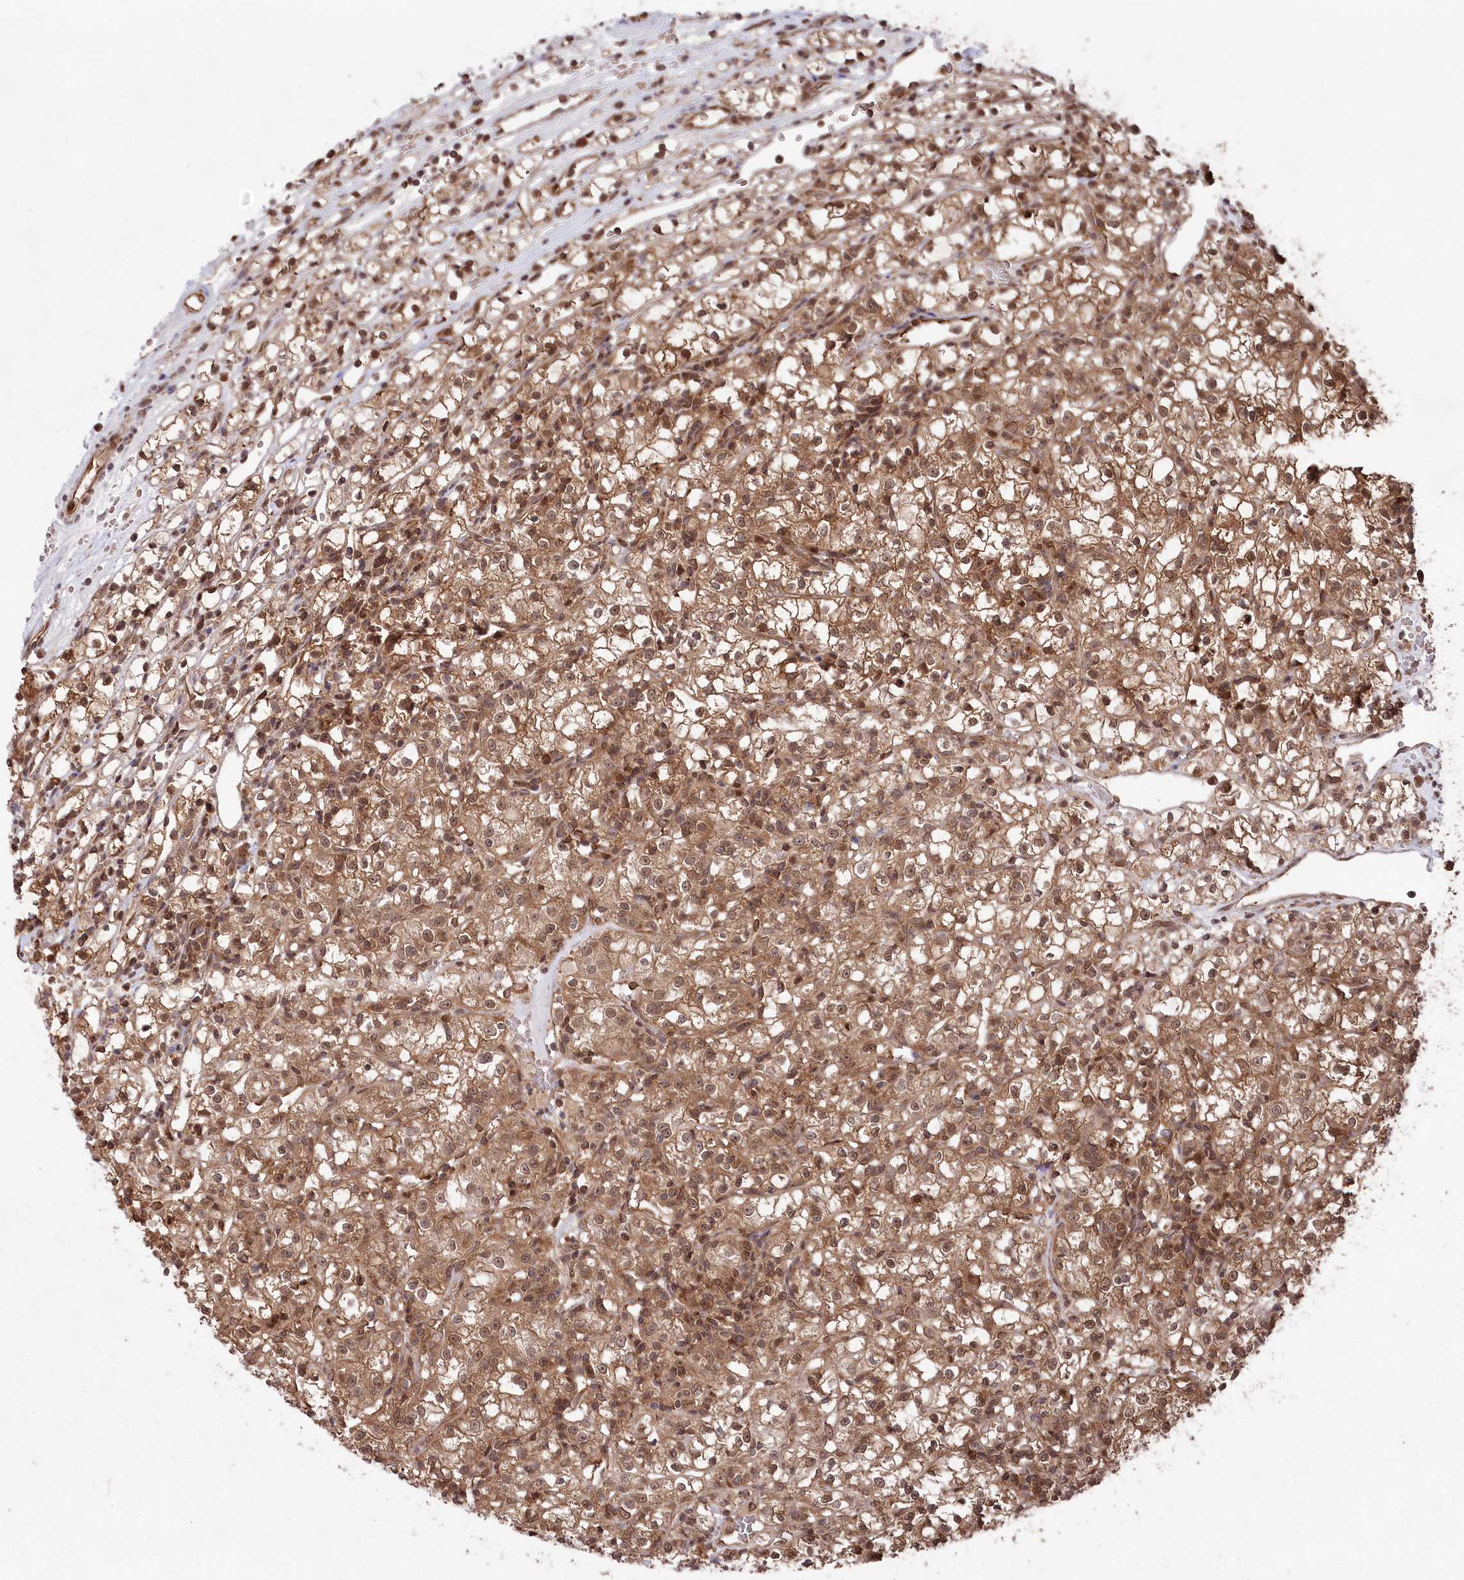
{"staining": {"intensity": "moderate", "quantity": ">75%", "location": "cytoplasmic/membranous,nuclear"}, "tissue": "renal cancer", "cell_type": "Tumor cells", "image_type": "cancer", "snomed": [{"axis": "morphology", "description": "Adenocarcinoma, NOS"}, {"axis": "topography", "description": "Kidney"}], "caption": "Human adenocarcinoma (renal) stained with a protein marker reveals moderate staining in tumor cells.", "gene": "PSMA1", "patient": {"sex": "female", "age": 59}}